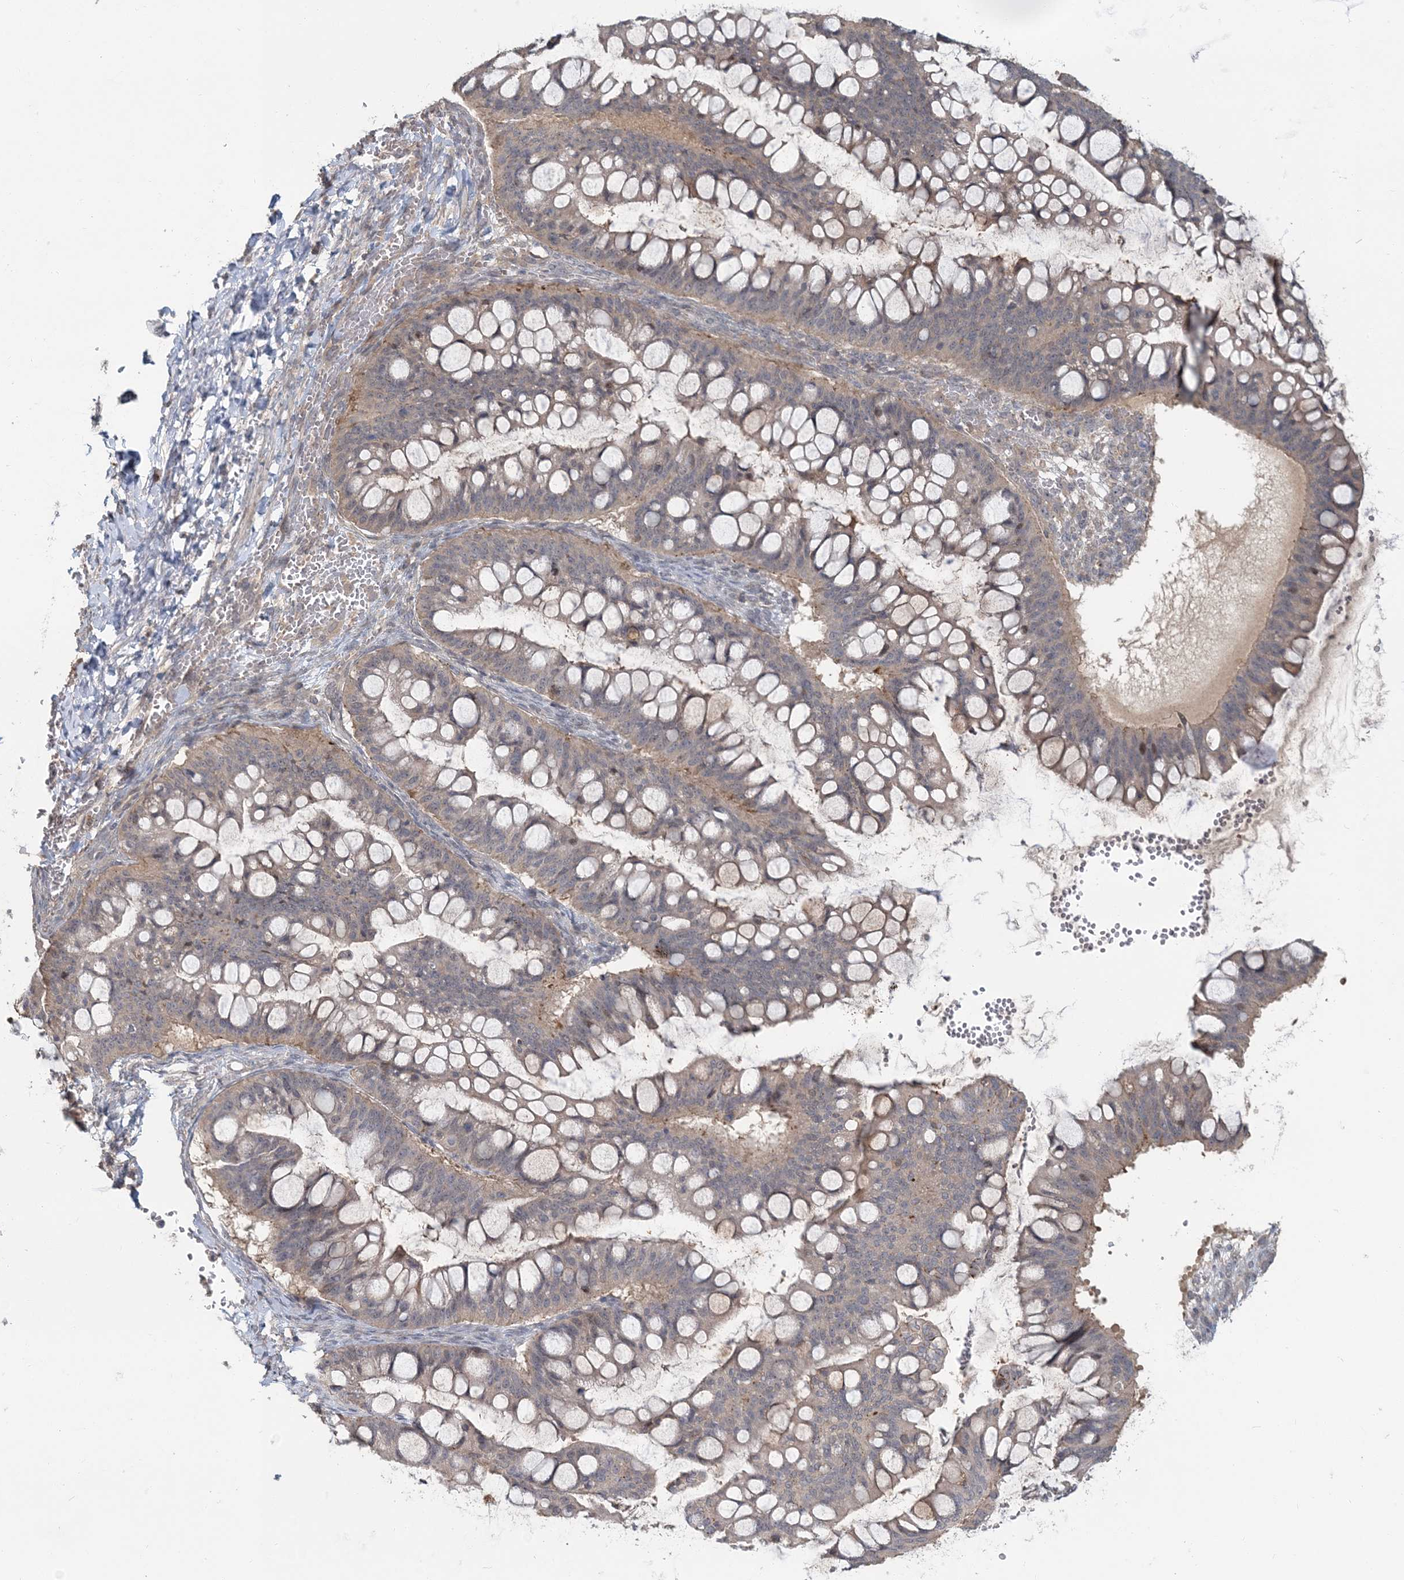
{"staining": {"intensity": "weak", "quantity": "25%-75%", "location": "cytoplasmic/membranous"}, "tissue": "ovarian cancer", "cell_type": "Tumor cells", "image_type": "cancer", "snomed": [{"axis": "morphology", "description": "Cystadenocarcinoma, mucinous, NOS"}, {"axis": "topography", "description": "Ovary"}], "caption": "Ovarian mucinous cystadenocarcinoma was stained to show a protein in brown. There is low levels of weak cytoplasmic/membranous positivity in about 25%-75% of tumor cells.", "gene": "RNF25", "patient": {"sex": "female", "age": 73}}